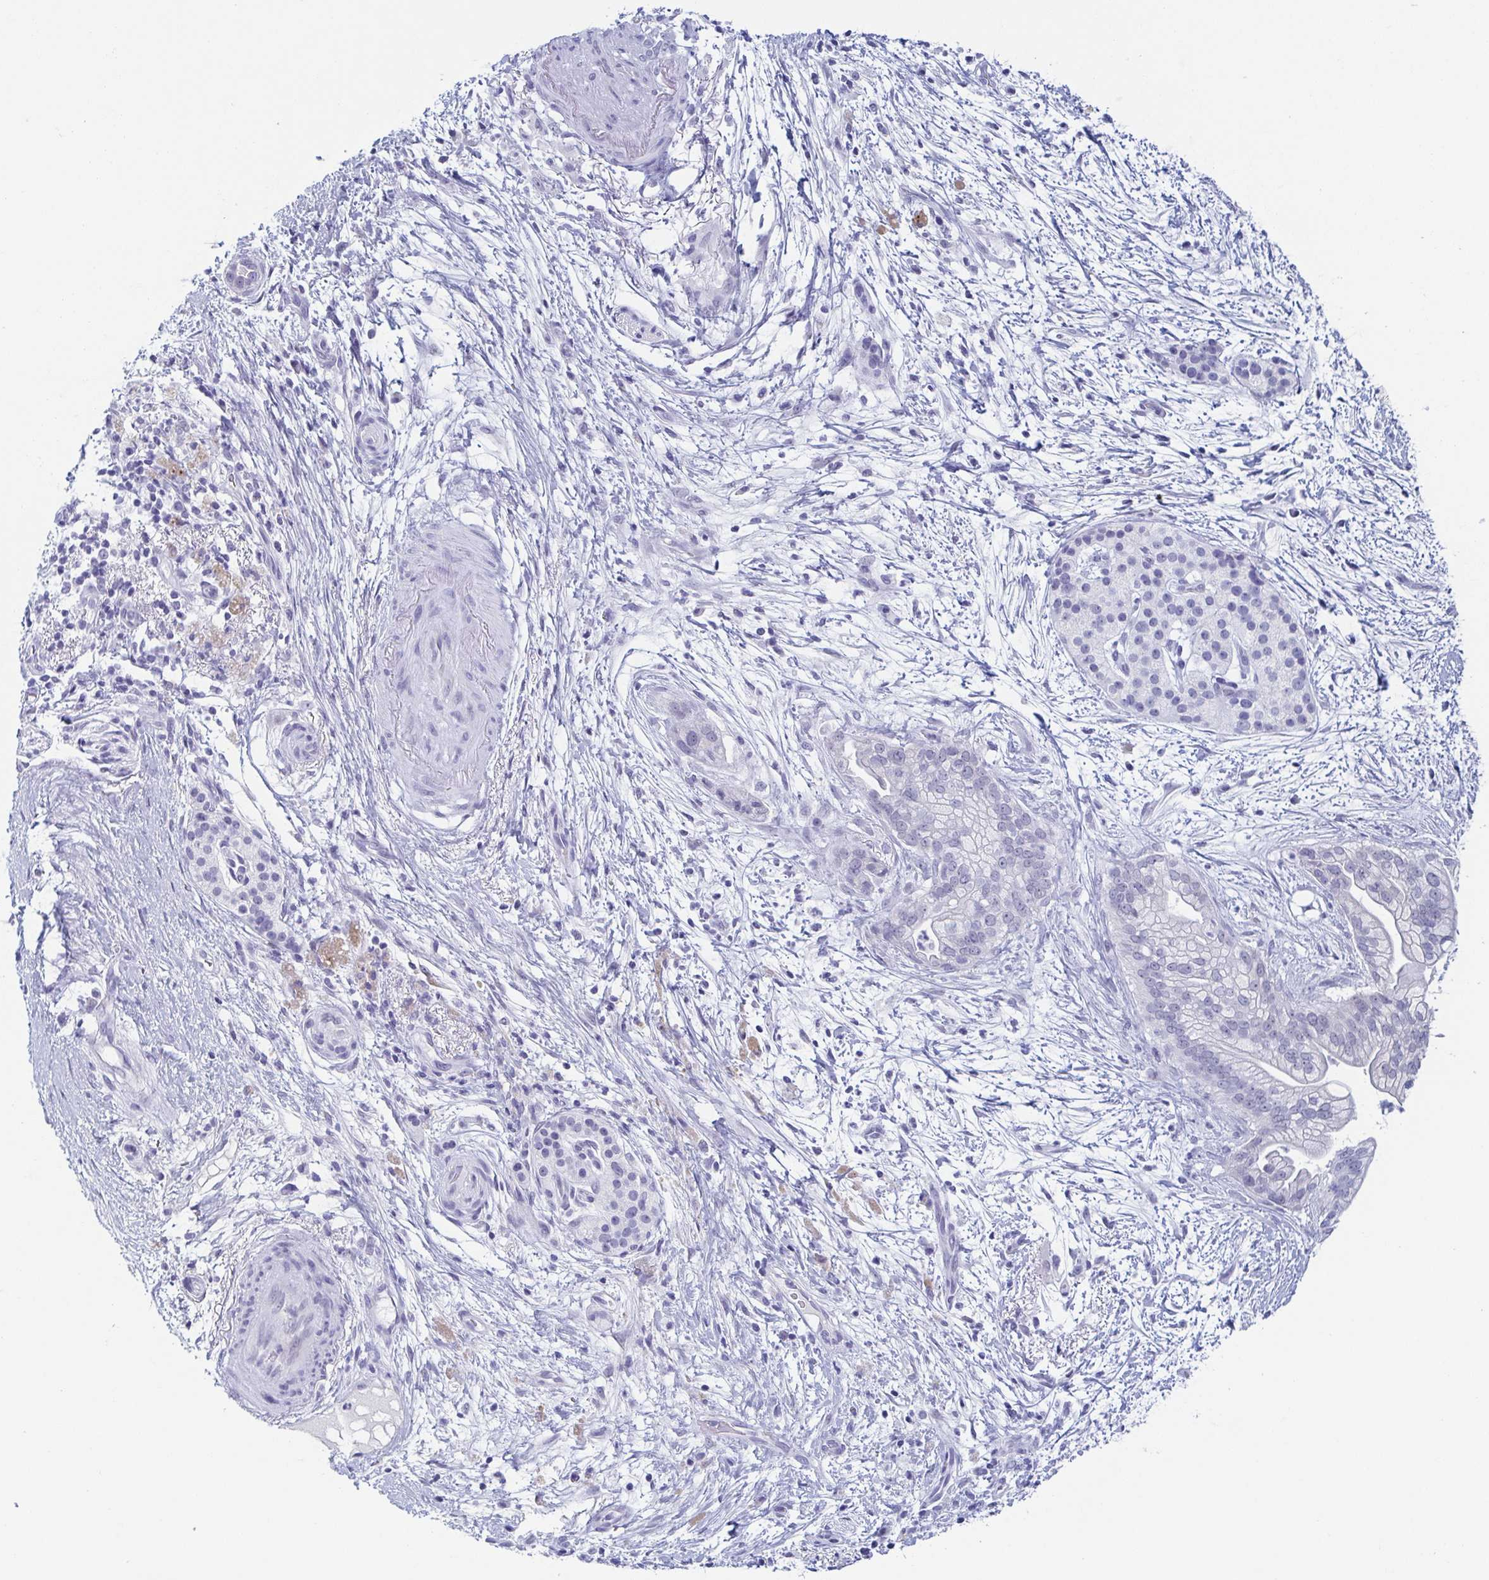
{"staining": {"intensity": "negative", "quantity": "none", "location": "none"}, "tissue": "pancreatic cancer", "cell_type": "Tumor cells", "image_type": "cancer", "snomed": [{"axis": "morphology", "description": "Adenocarcinoma, NOS"}, {"axis": "topography", "description": "Pancreas"}], "caption": "A micrograph of pancreatic adenocarcinoma stained for a protein shows no brown staining in tumor cells. Brightfield microscopy of immunohistochemistry (IHC) stained with DAB (brown) and hematoxylin (blue), captured at high magnification.", "gene": "REG4", "patient": {"sex": "female", "age": 69}}